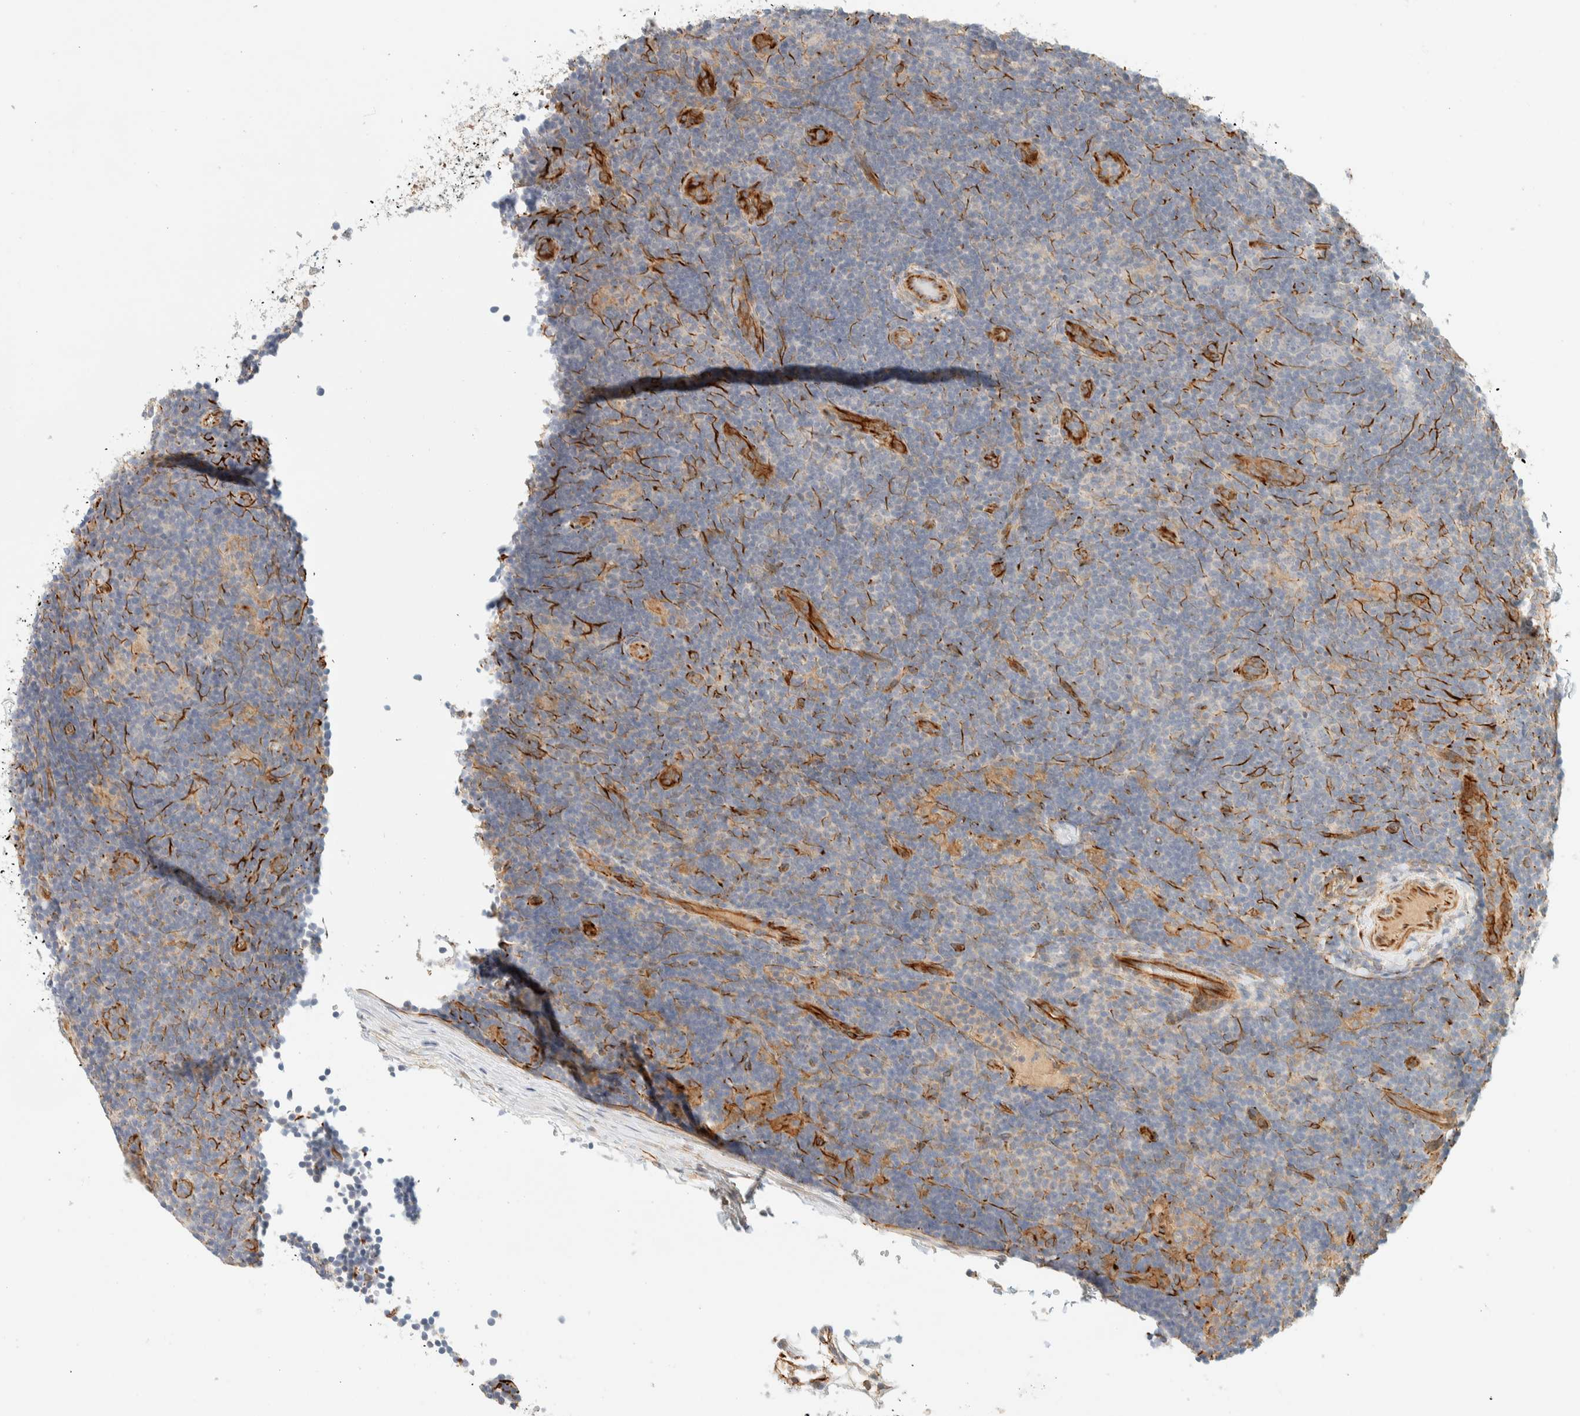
{"staining": {"intensity": "negative", "quantity": "none", "location": "none"}, "tissue": "lymphoma", "cell_type": "Tumor cells", "image_type": "cancer", "snomed": [{"axis": "morphology", "description": "Hodgkin's disease, NOS"}, {"axis": "topography", "description": "Lymph node"}], "caption": "Histopathology image shows no significant protein expression in tumor cells of lymphoma.", "gene": "FAT1", "patient": {"sex": "female", "age": 57}}